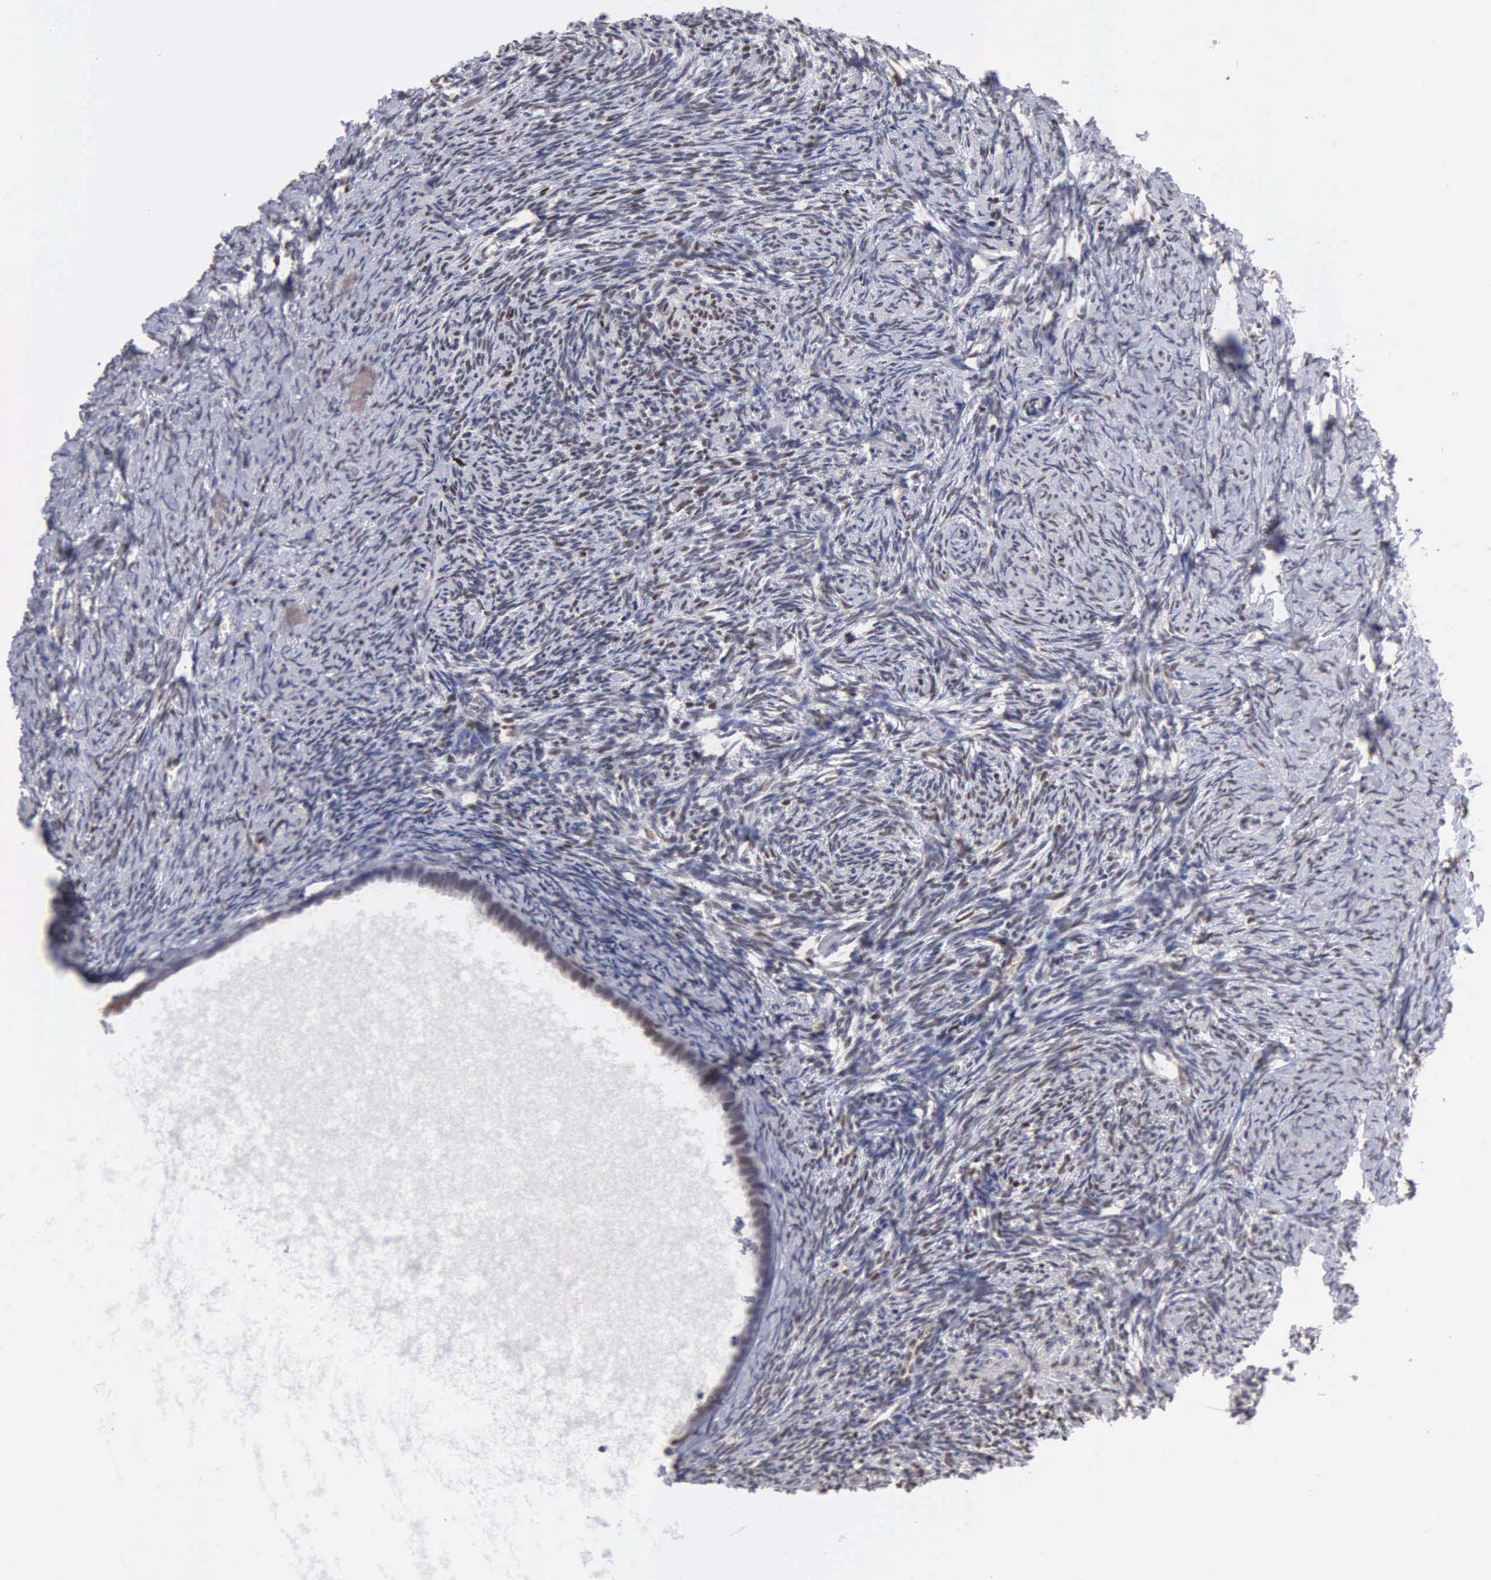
{"staining": {"intensity": "moderate", "quantity": "25%-75%", "location": "nuclear"}, "tissue": "ovary", "cell_type": "Follicle cells", "image_type": "normal", "snomed": [{"axis": "morphology", "description": "Normal tissue, NOS"}, {"axis": "topography", "description": "Ovary"}], "caption": "Human ovary stained for a protein (brown) displays moderate nuclear positive staining in approximately 25%-75% of follicle cells.", "gene": "CCNG1", "patient": {"sex": "female", "age": 54}}